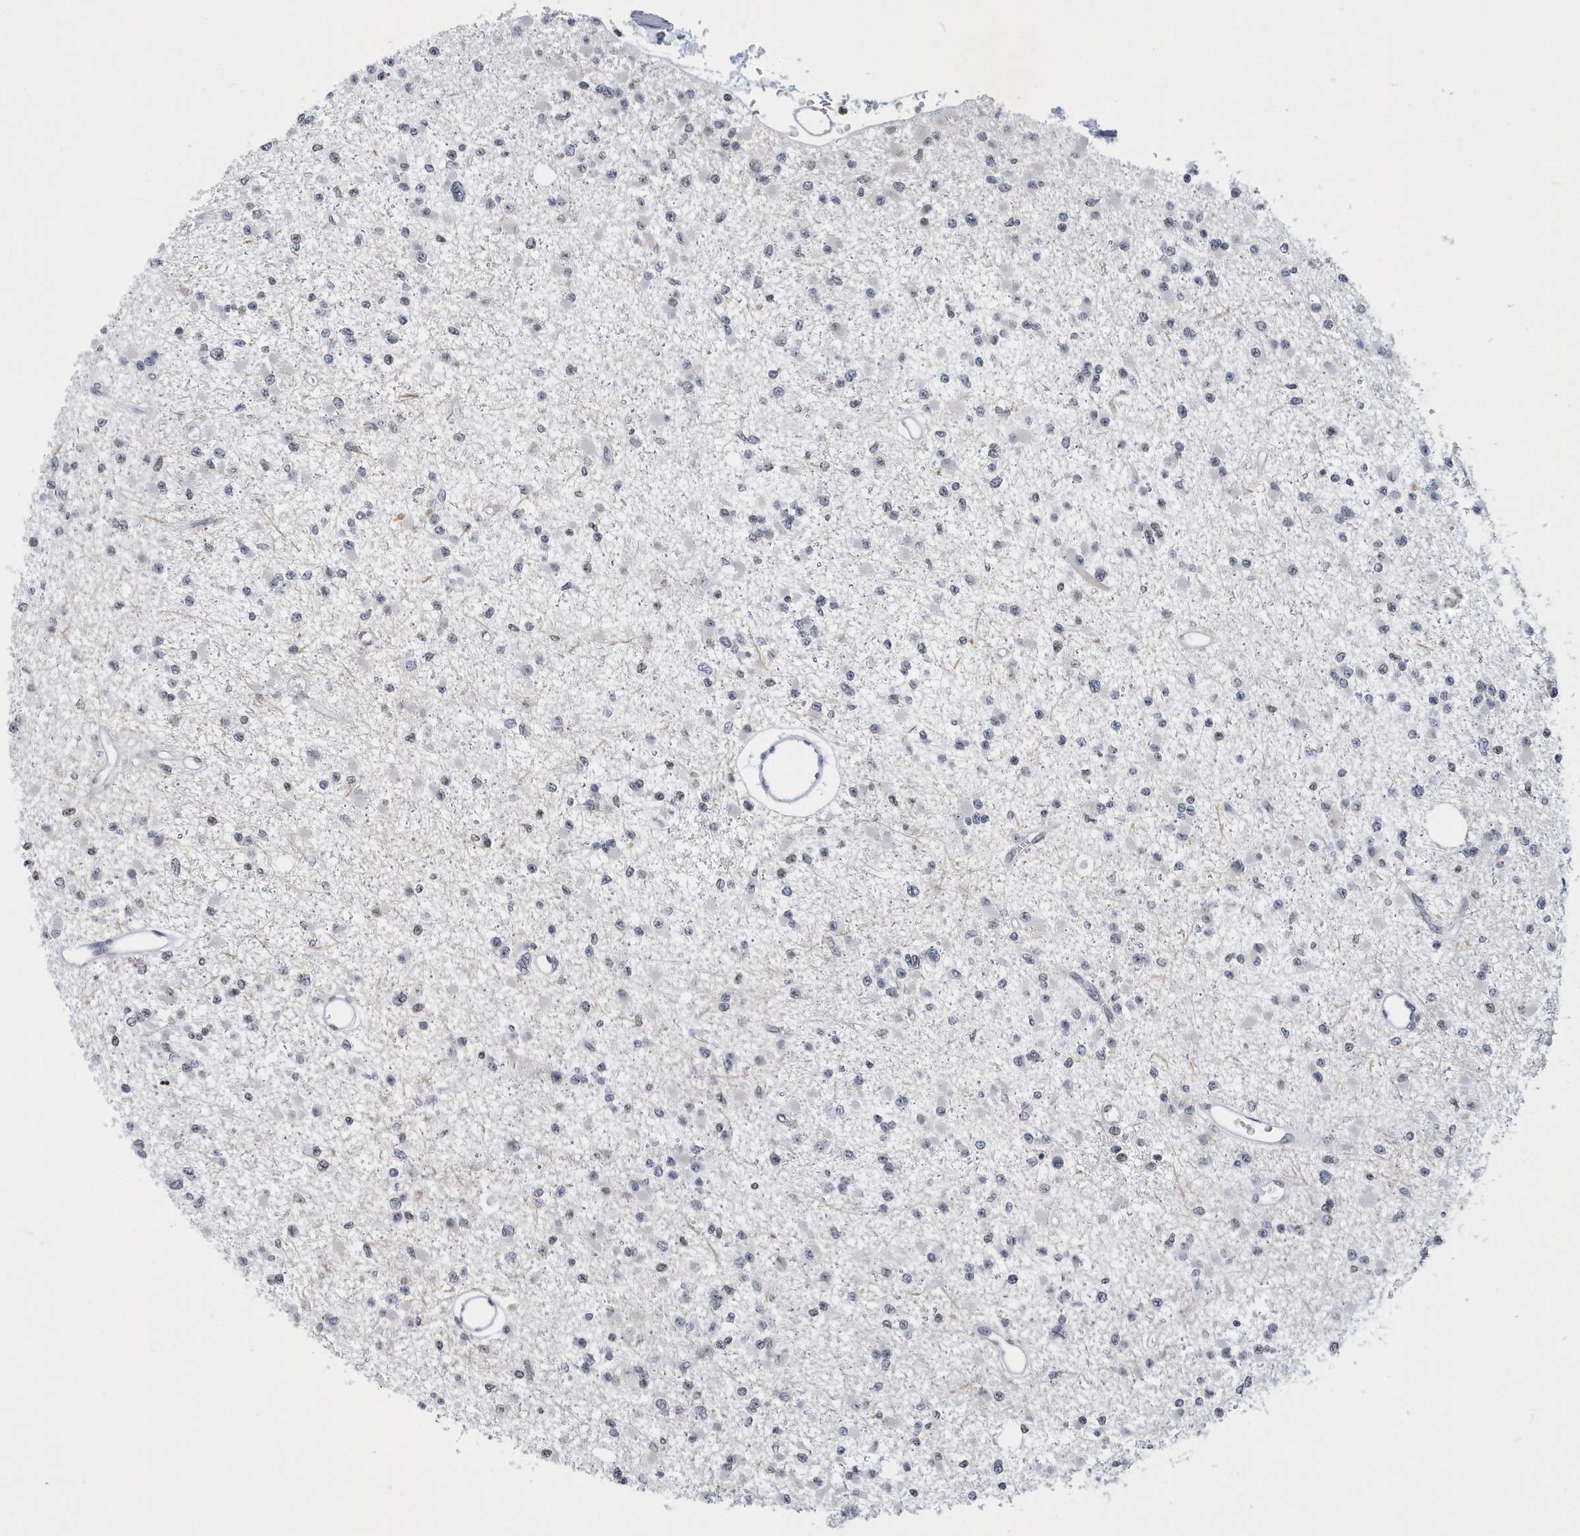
{"staining": {"intensity": "negative", "quantity": "none", "location": "none"}, "tissue": "glioma", "cell_type": "Tumor cells", "image_type": "cancer", "snomed": [{"axis": "morphology", "description": "Glioma, malignant, Low grade"}, {"axis": "topography", "description": "Brain"}], "caption": "Immunohistochemical staining of human malignant glioma (low-grade) displays no significant staining in tumor cells.", "gene": "VWA5B2", "patient": {"sex": "female", "age": 22}}